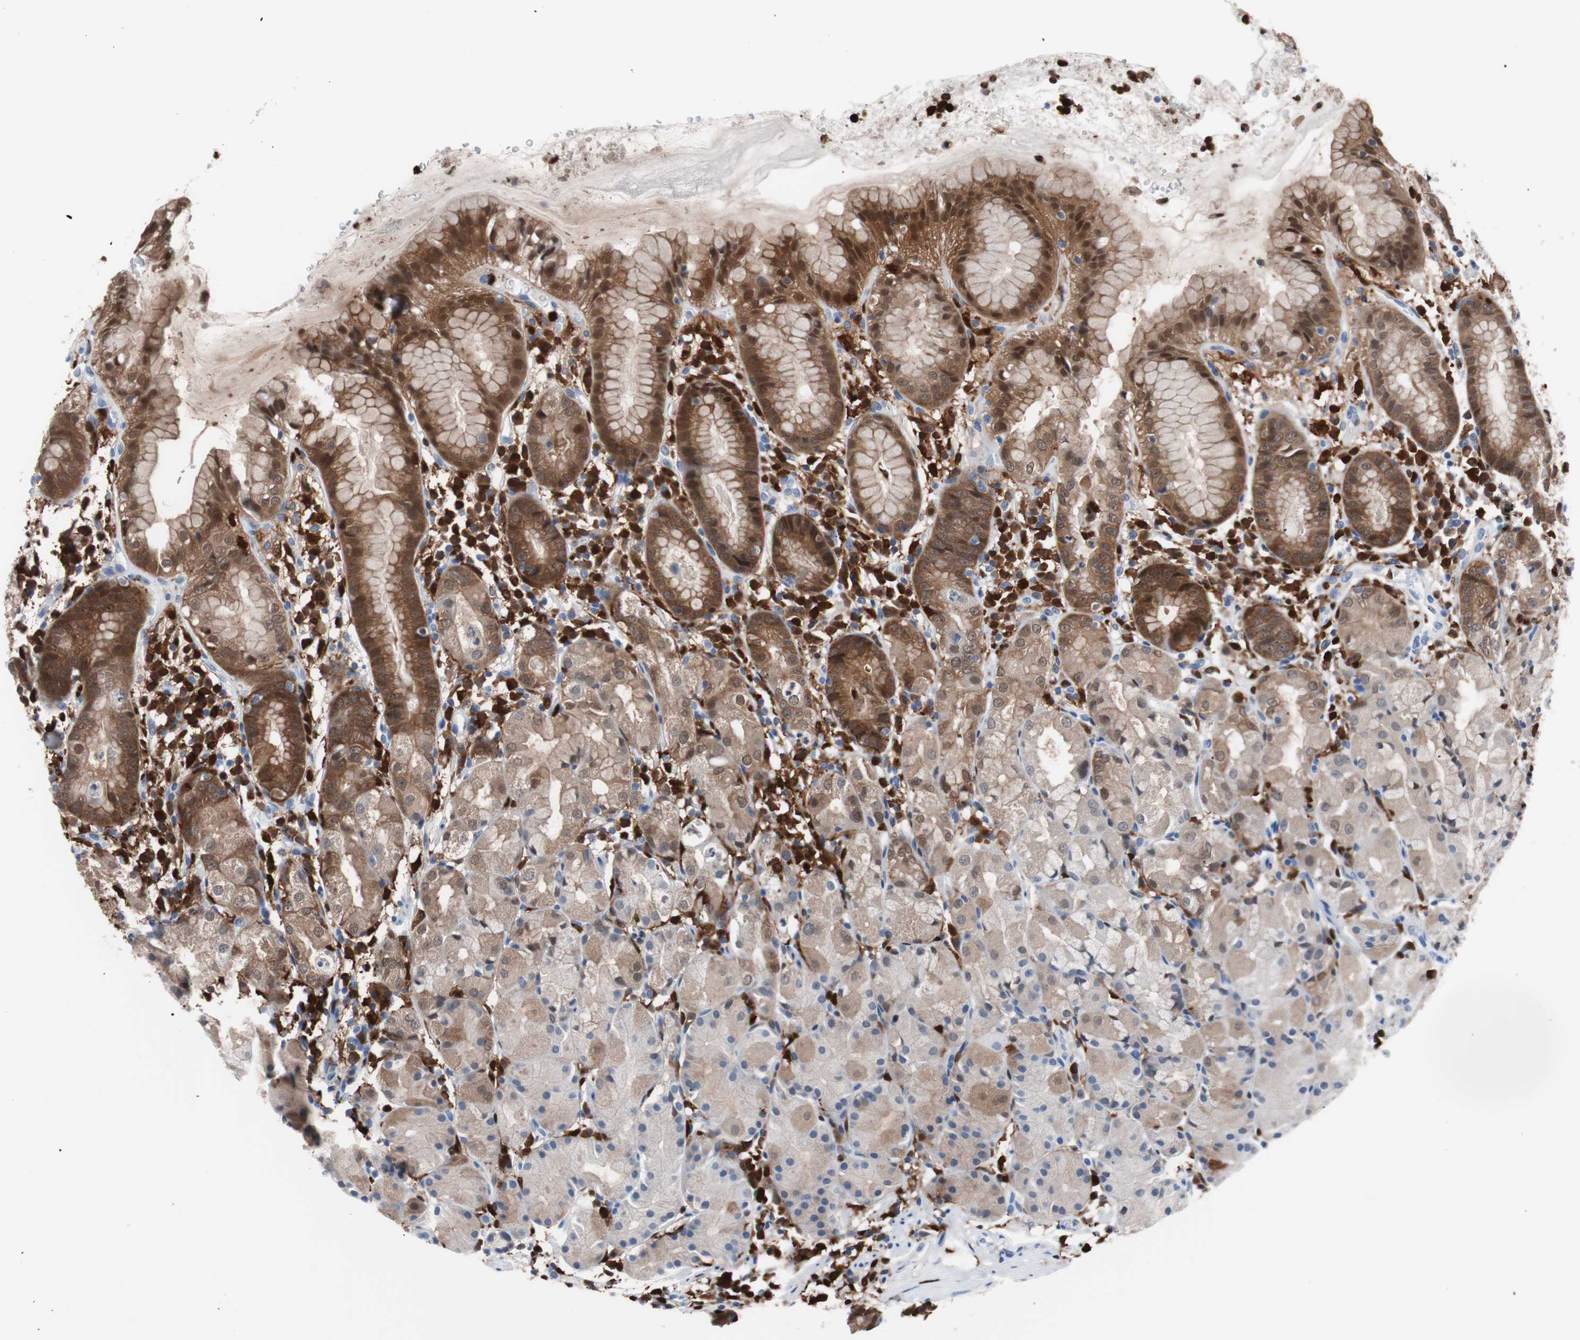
{"staining": {"intensity": "moderate", "quantity": "25%-75%", "location": "cytoplasmic/membranous"}, "tissue": "stomach", "cell_type": "Glandular cells", "image_type": "normal", "snomed": [{"axis": "morphology", "description": "Normal tissue, NOS"}, {"axis": "topography", "description": "Stomach"}, {"axis": "topography", "description": "Stomach, lower"}], "caption": "Immunohistochemical staining of unremarkable stomach displays moderate cytoplasmic/membranous protein expression in approximately 25%-75% of glandular cells.", "gene": "SYK", "patient": {"sex": "female", "age": 75}}